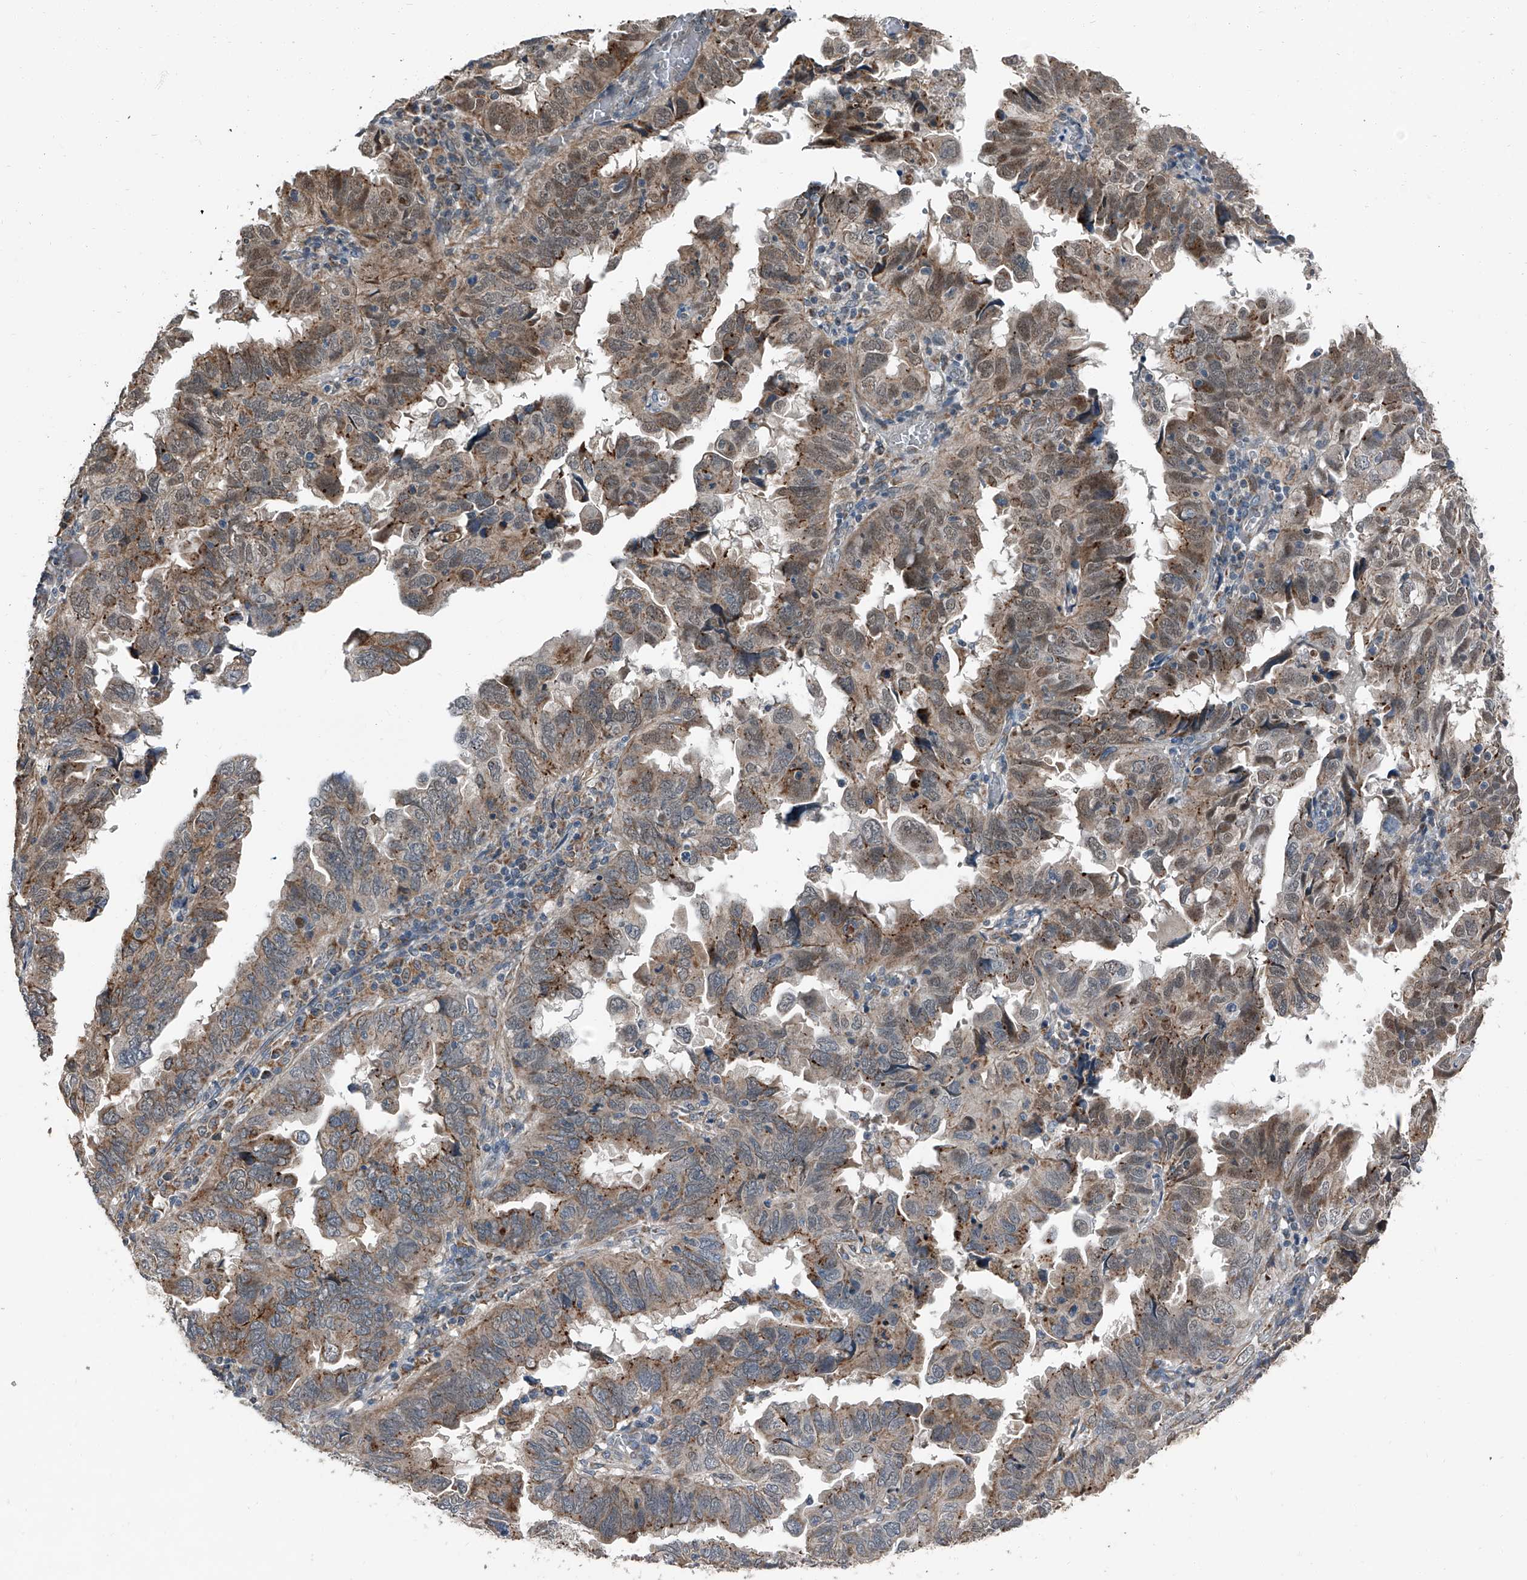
{"staining": {"intensity": "moderate", "quantity": ">75%", "location": "cytoplasmic/membranous"}, "tissue": "endometrial cancer", "cell_type": "Tumor cells", "image_type": "cancer", "snomed": [{"axis": "morphology", "description": "Adenocarcinoma, NOS"}, {"axis": "topography", "description": "Uterus"}], "caption": "A brown stain shows moderate cytoplasmic/membranous staining of a protein in human endometrial cancer tumor cells.", "gene": "CHRNA7", "patient": {"sex": "female", "age": 77}}